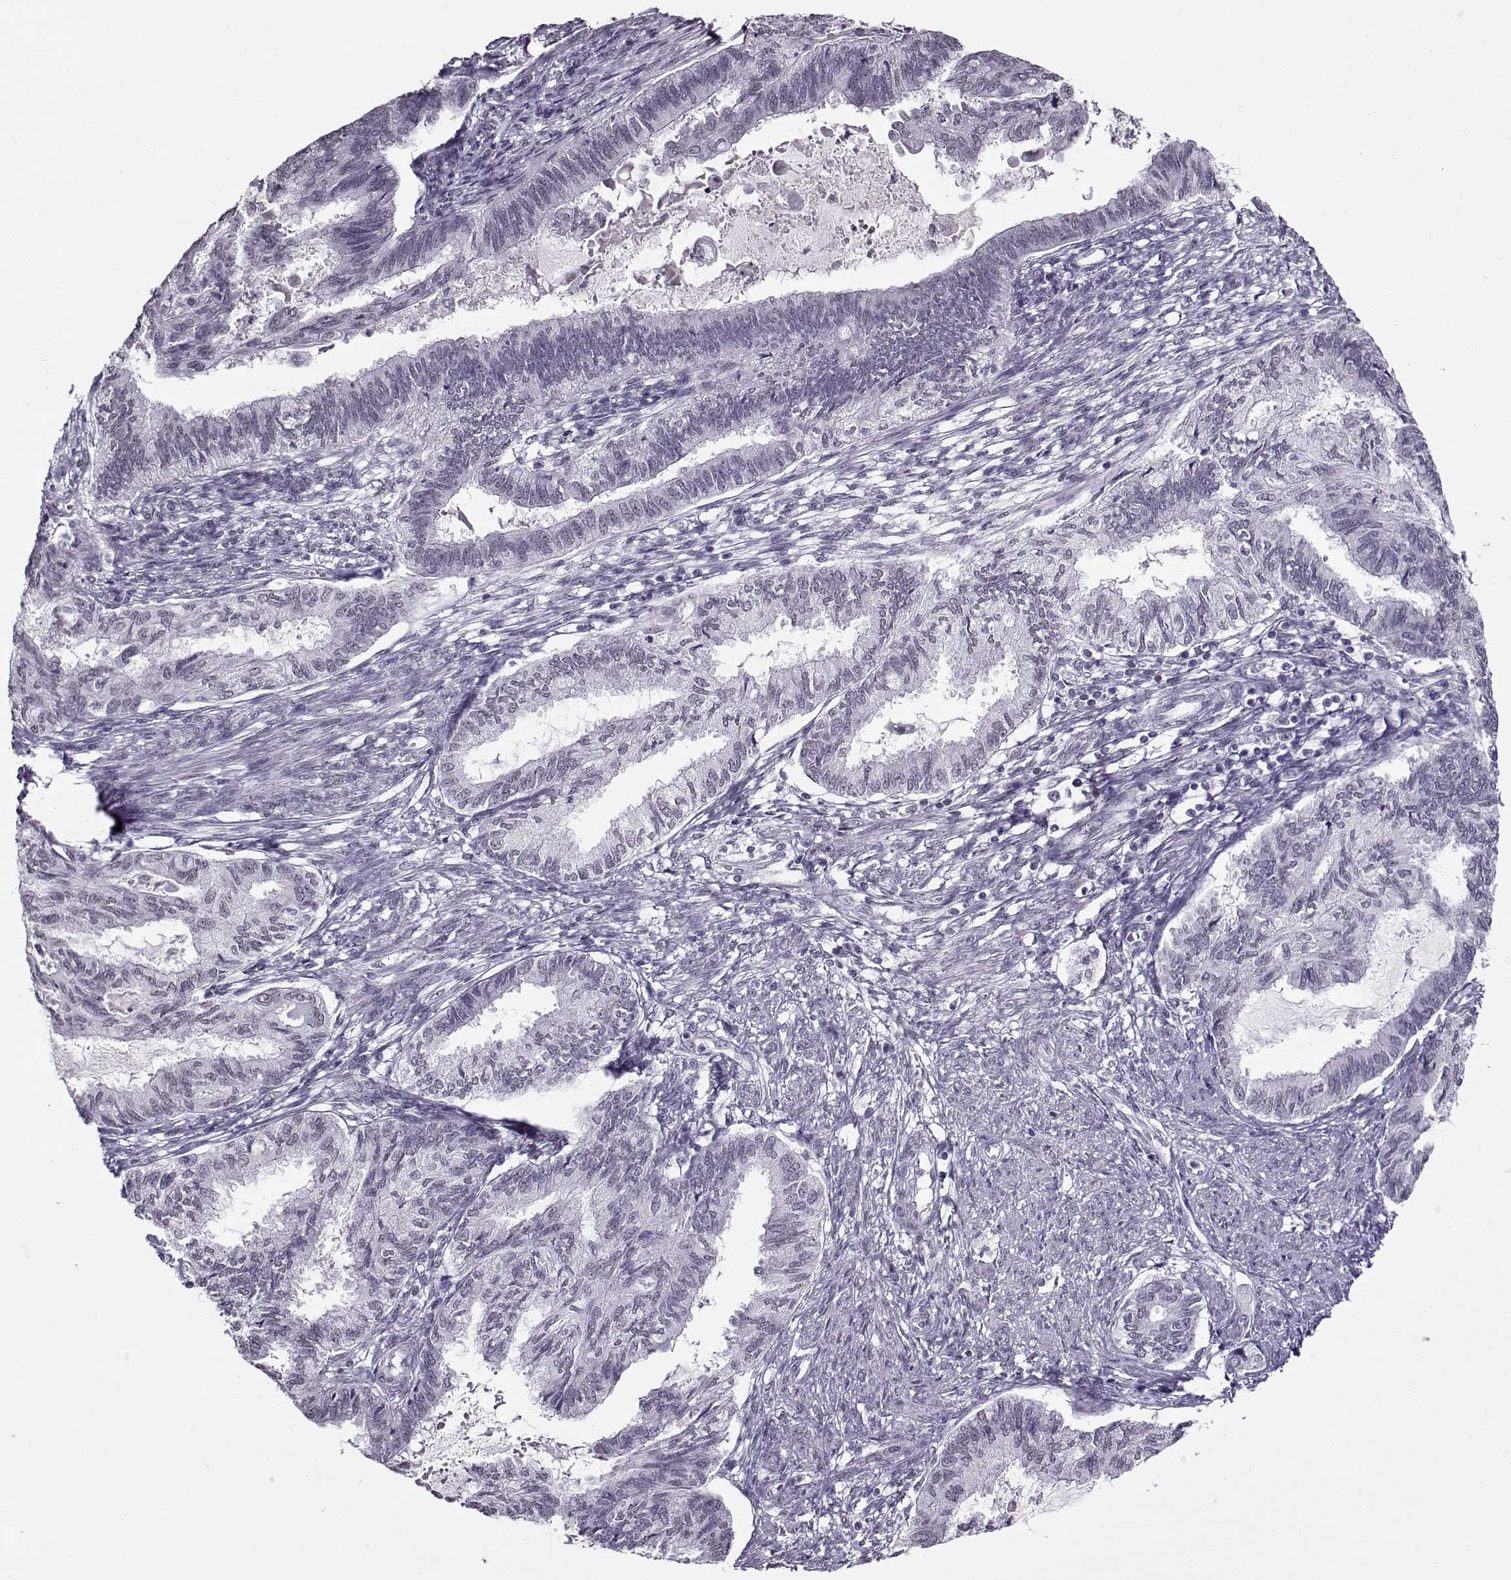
{"staining": {"intensity": "negative", "quantity": "none", "location": "none"}, "tissue": "endometrial cancer", "cell_type": "Tumor cells", "image_type": "cancer", "snomed": [{"axis": "morphology", "description": "Adenocarcinoma, NOS"}, {"axis": "topography", "description": "Endometrium"}], "caption": "Endometrial cancer was stained to show a protein in brown. There is no significant positivity in tumor cells.", "gene": "PRMT8", "patient": {"sex": "female", "age": 86}}